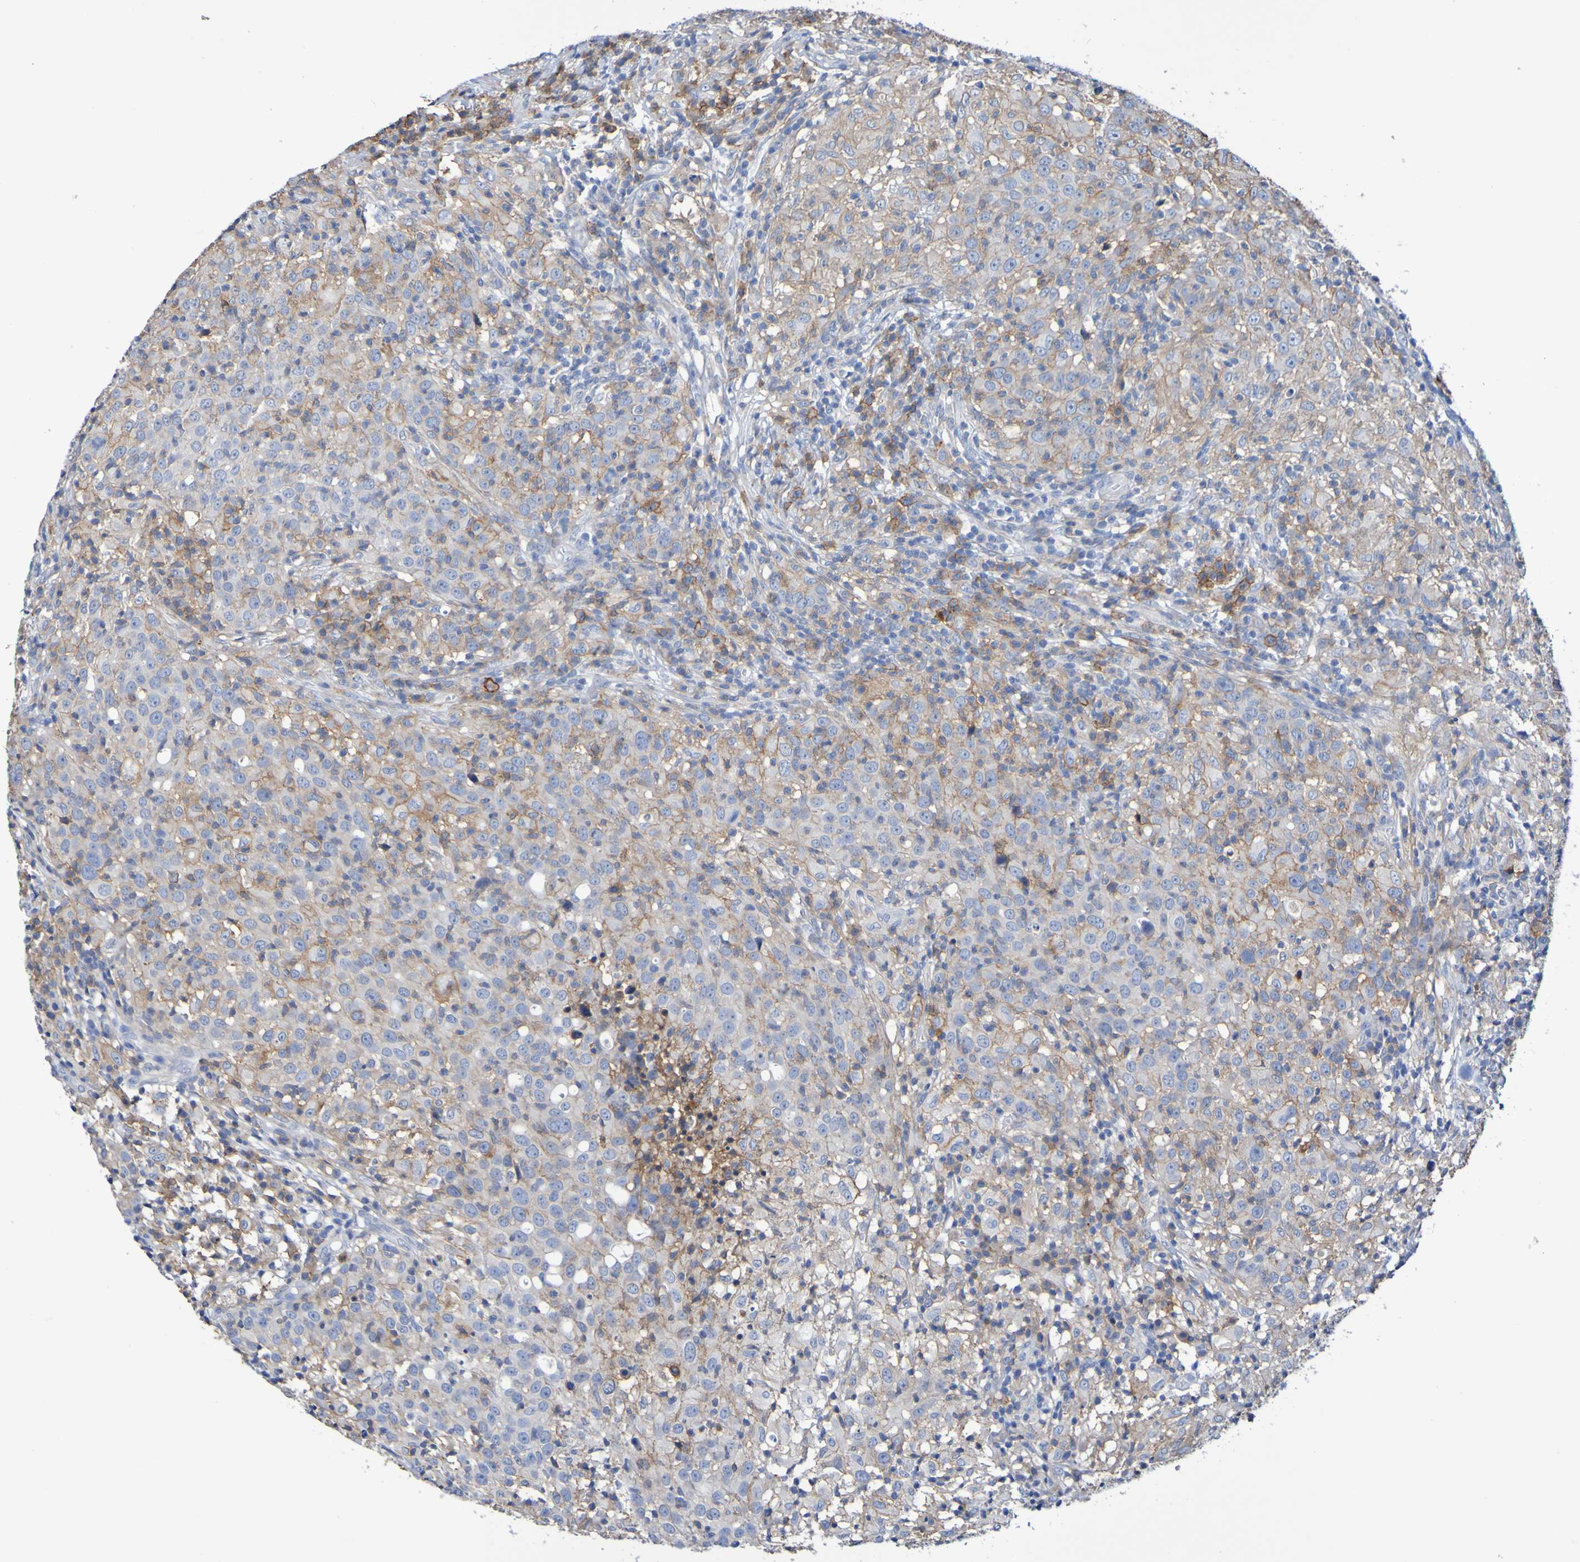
{"staining": {"intensity": "weak", "quantity": "25%-75%", "location": "cytoplasmic/membranous"}, "tissue": "head and neck cancer", "cell_type": "Tumor cells", "image_type": "cancer", "snomed": [{"axis": "morphology", "description": "Adenocarcinoma, NOS"}, {"axis": "topography", "description": "Salivary gland"}, {"axis": "topography", "description": "Head-Neck"}], "caption": "IHC (DAB (3,3'-diaminobenzidine)) staining of human head and neck cancer (adenocarcinoma) exhibits weak cytoplasmic/membranous protein staining in approximately 25%-75% of tumor cells. (DAB (3,3'-diaminobenzidine) IHC with brightfield microscopy, high magnification).", "gene": "SLC3A2", "patient": {"sex": "female", "age": 65}}